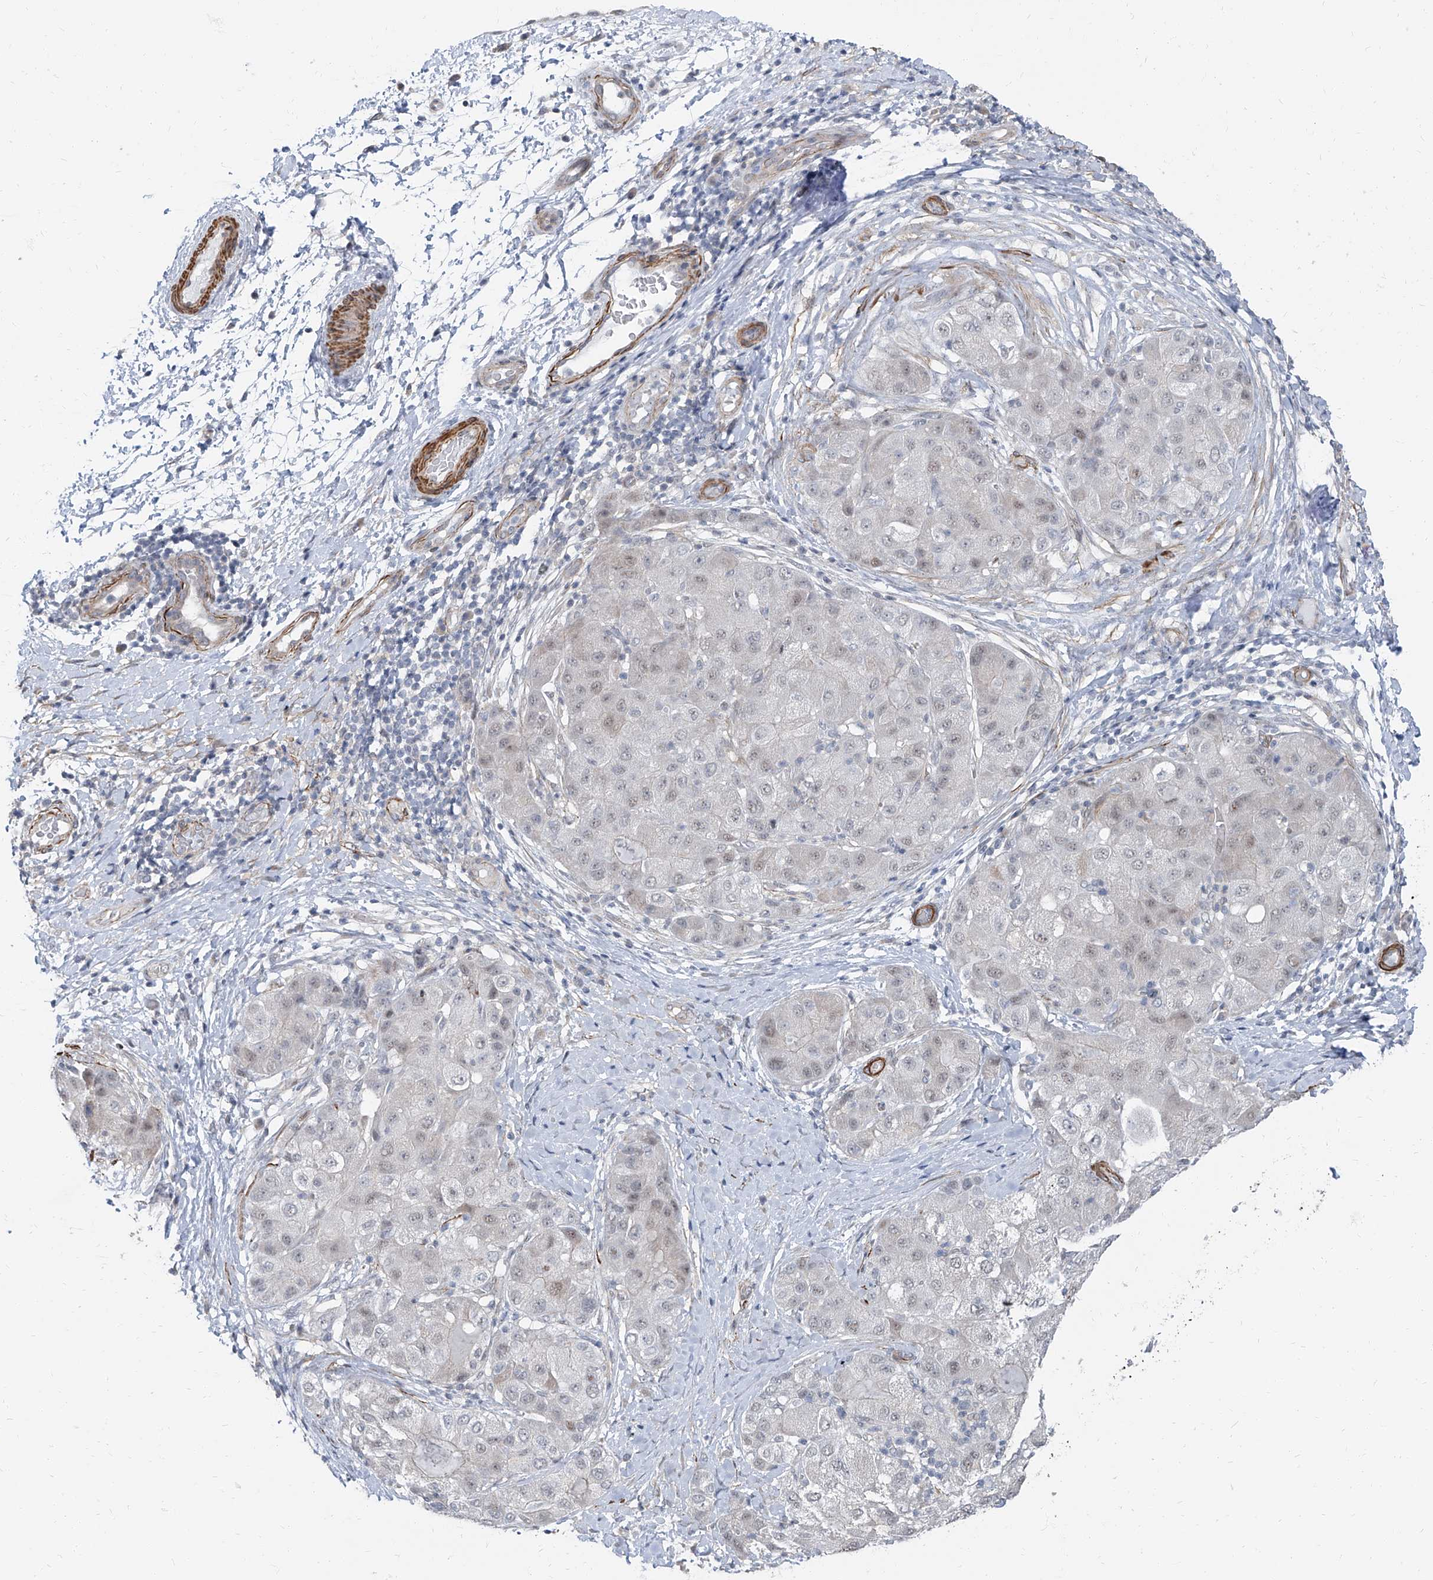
{"staining": {"intensity": "negative", "quantity": "none", "location": "none"}, "tissue": "liver cancer", "cell_type": "Tumor cells", "image_type": "cancer", "snomed": [{"axis": "morphology", "description": "Carcinoma, Hepatocellular, NOS"}, {"axis": "topography", "description": "Liver"}], "caption": "Tumor cells show no significant staining in liver cancer. (DAB (3,3'-diaminobenzidine) immunohistochemistry (IHC) with hematoxylin counter stain).", "gene": "TXLNB", "patient": {"sex": "male", "age": 80}}